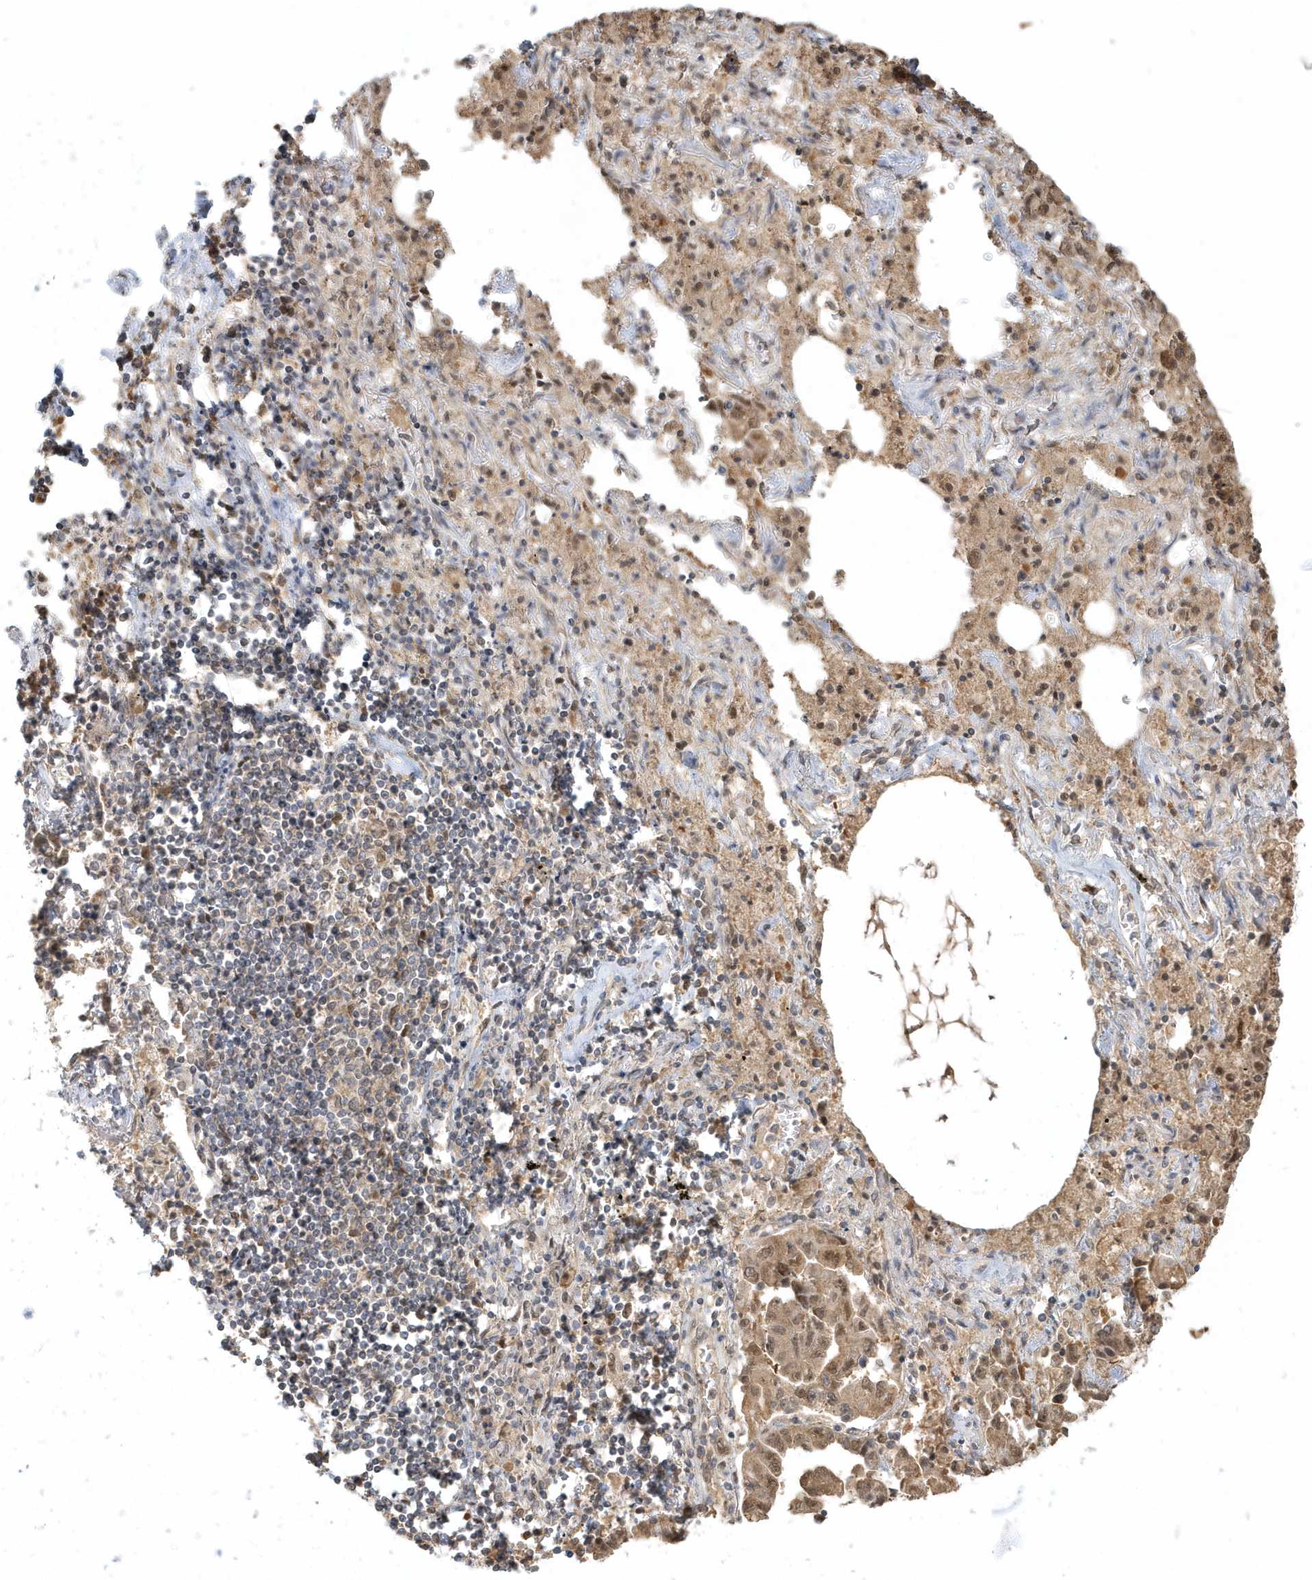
{"staining": {"intensity": "moderate", "quantity": ">75%", "location": "nuclear"}, "tissue": "lung cancer", "cell_type": "Tumor cells", "image_type": "cancer", "snomed": [{"axis": "morphology", "description": "Adenocarcinoma, NOS"}, {"axis": "topography", "description": "Lung"}], "caption": "Human lung cancer (adenocarcinoma) stained with a brown dye shows moderate nuclear positive staining in approximately >75% of tumor cells.", "gene": "PSMD6", "patient": {"sex": "female", "age": 51}}